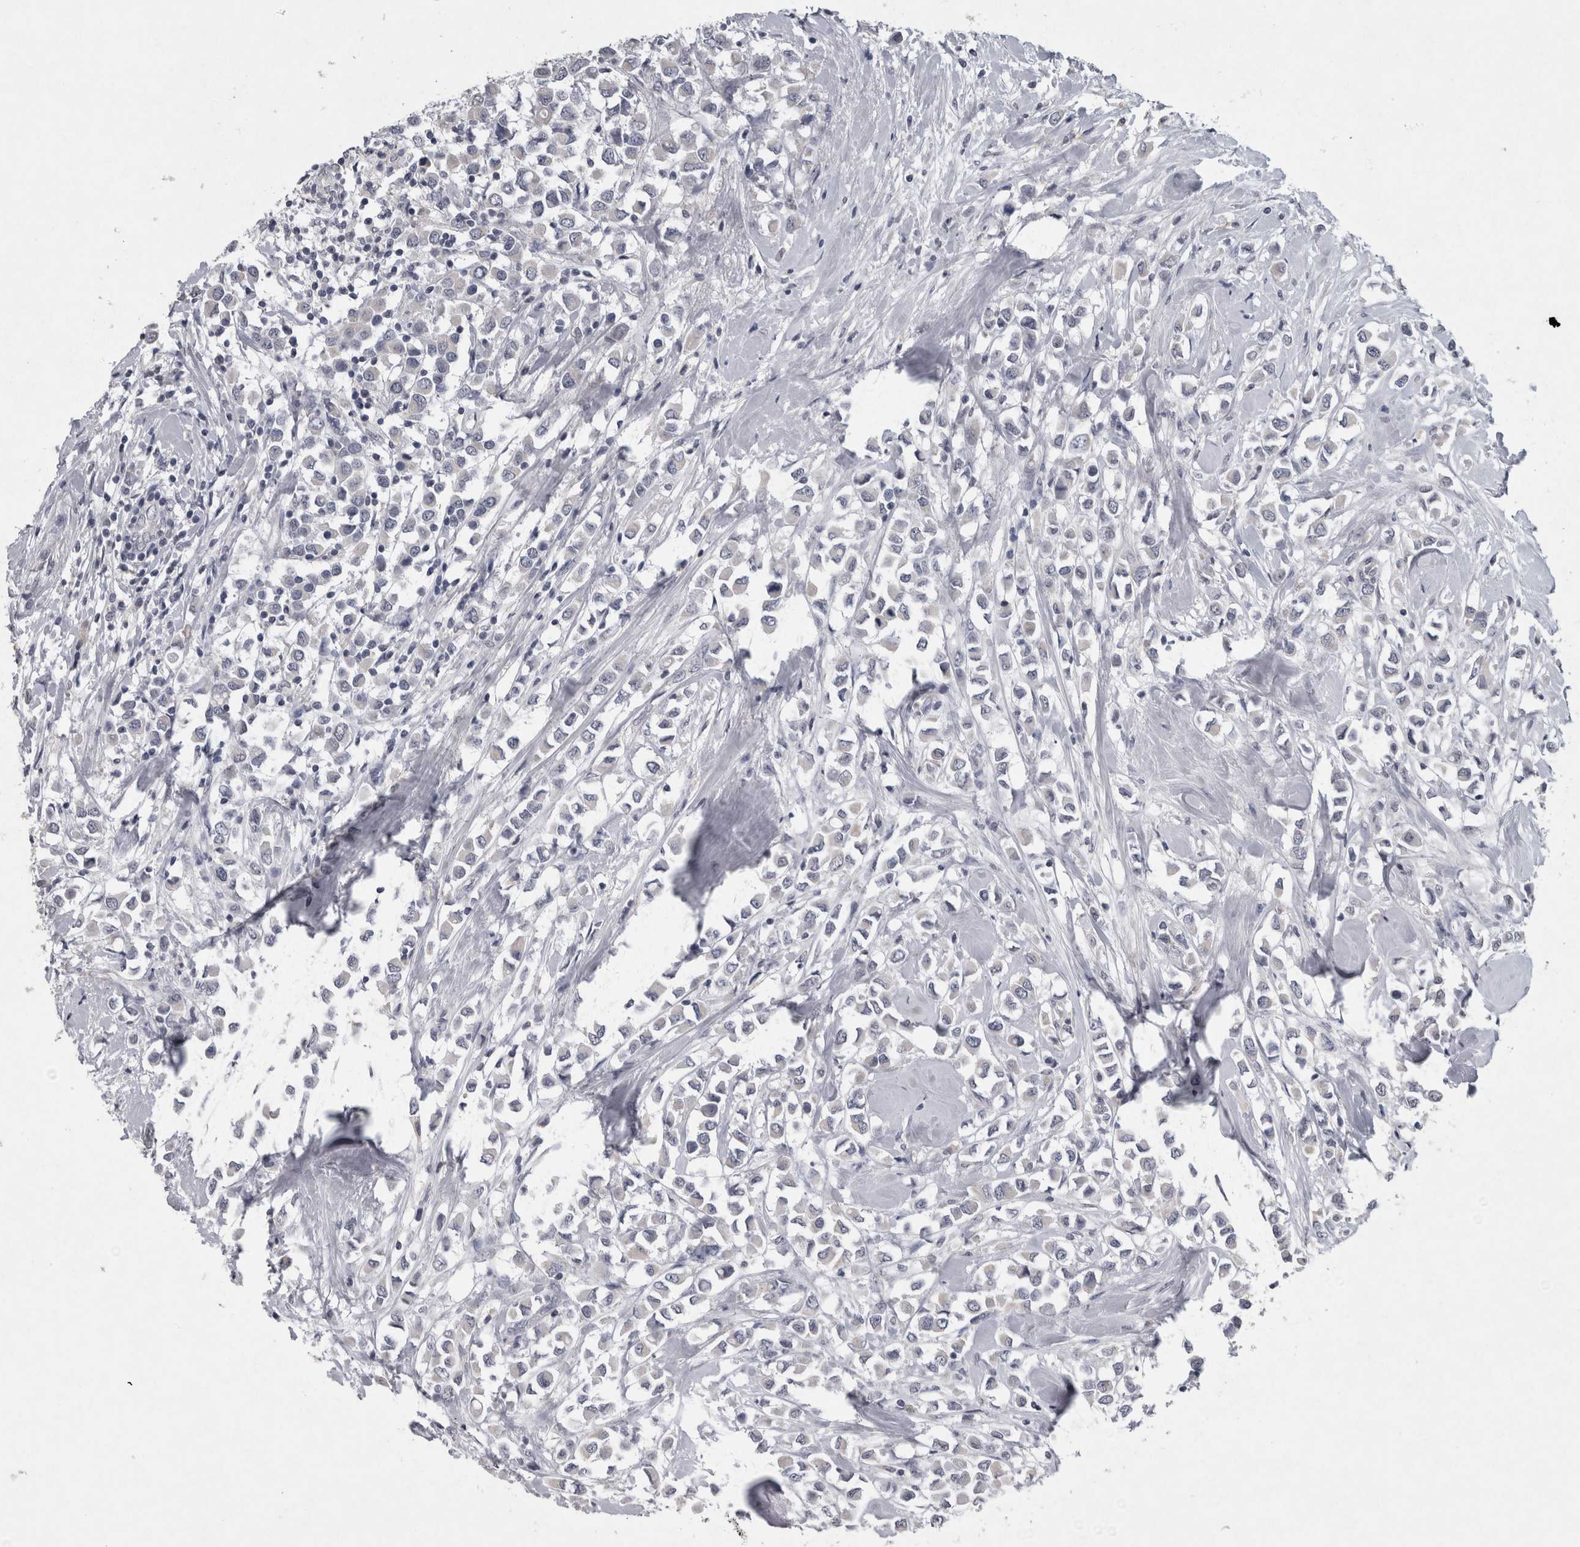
{"staining": {"intensity": "negative", "quantity": "none", "location": "none"}, "tissue": "breast cancer", "cell_type": "Tumor cells", "image_type": "cancer", "snomed": [{"axis": "morphology", "description": "Duct carcinoma"}, {"axis": "topography", "description": "Breast"}], "caption": "Tumor cells are negative for protein expression in human breast intraductal carcinoma.", "gene": "WNT7A", "patient": {"sex": "female", "age": 61}}